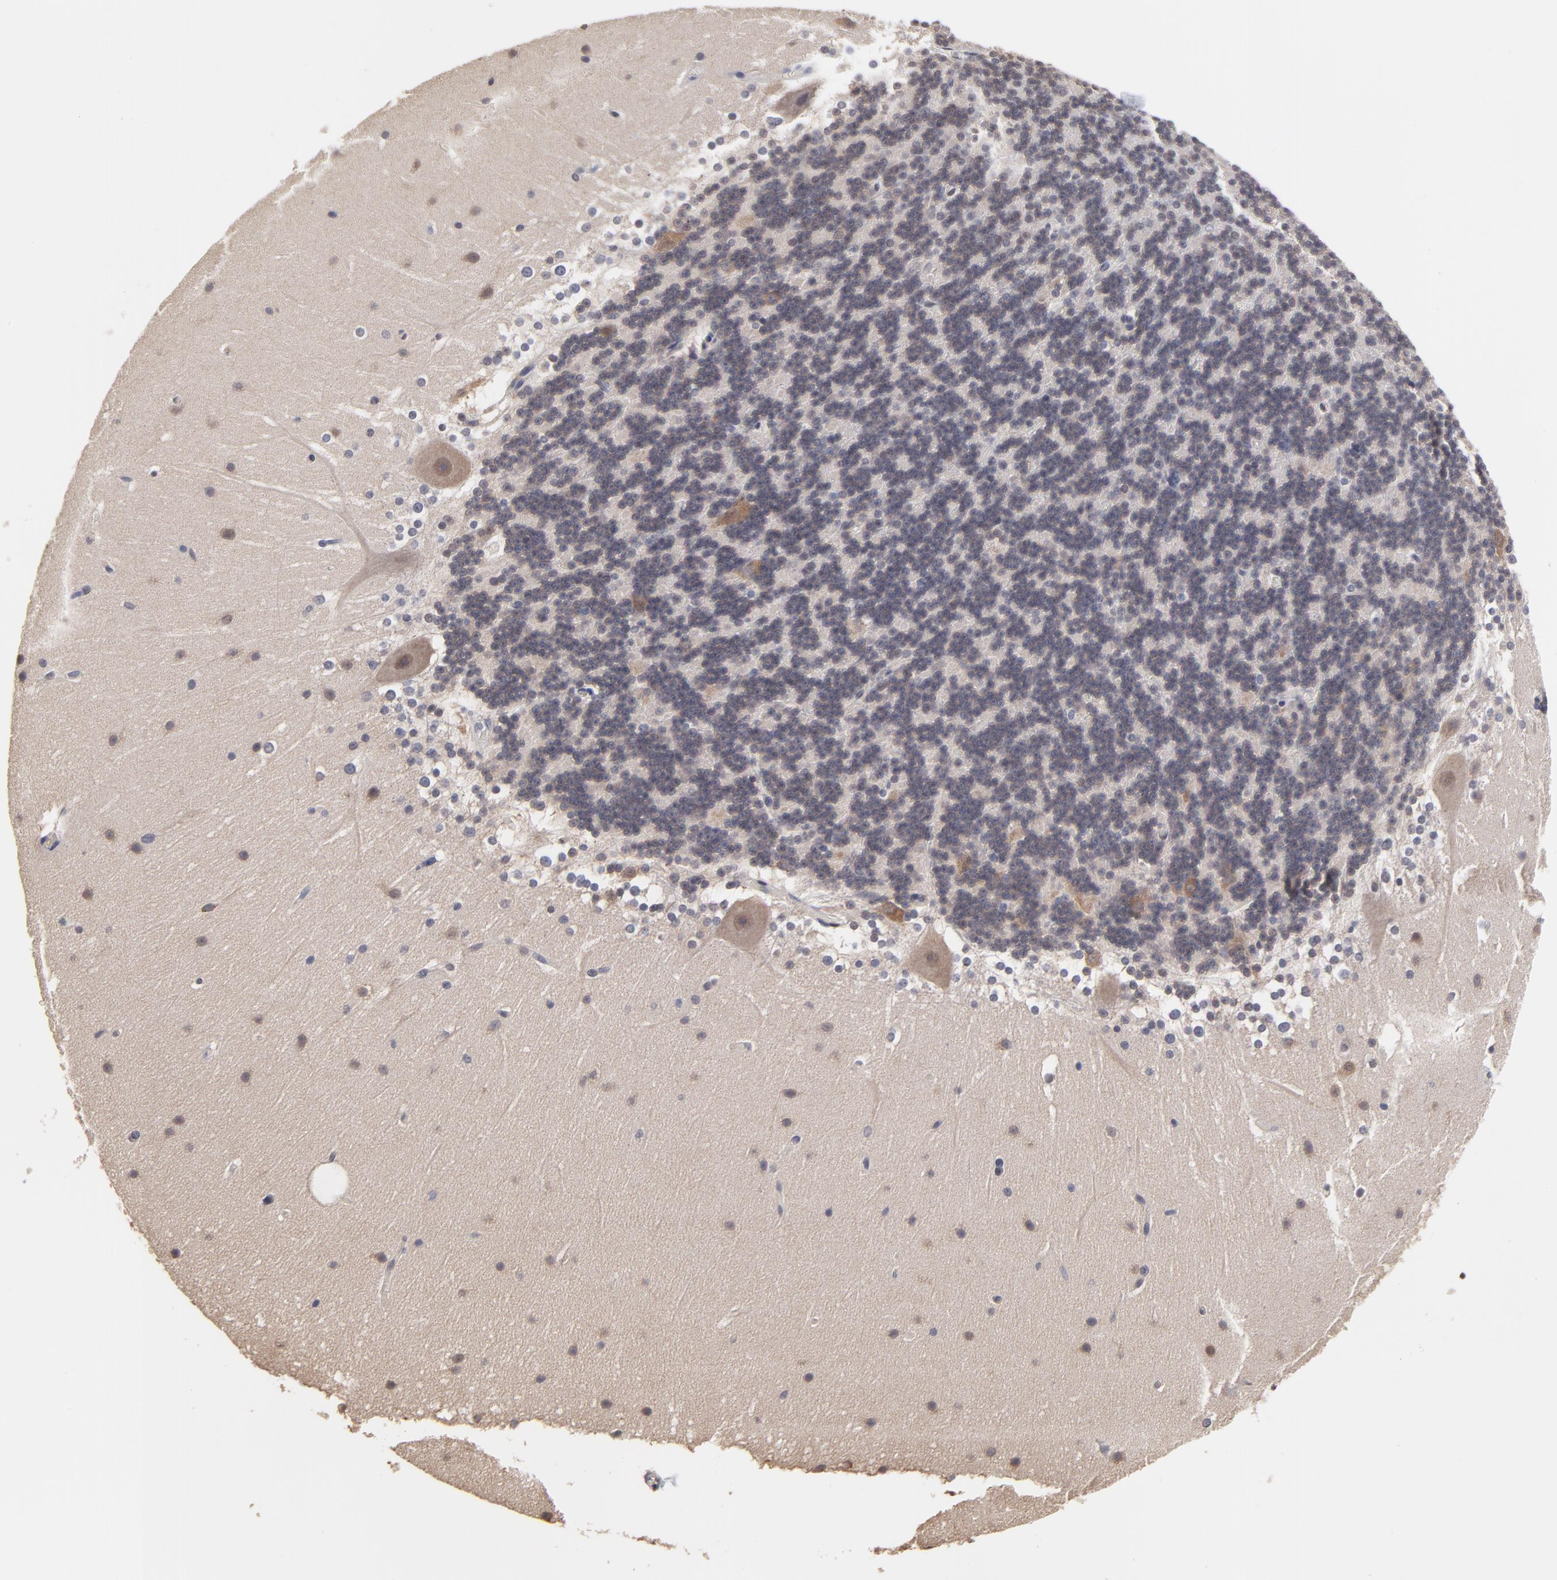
{"staining": {"intensity": "weak", "quantity": "25%-75%", "location": "cytoplasmic/membranous"}, "tissue": "cerebellum", "cell_type": "Cells in granular layer", "image_type": "normal", "snomed": [{"axis": "morphology", "description": "Normal tissue, NOS"}, {"axis": "topography", "description": "Cerebellum"}], "caption": "Protein expression analysis of benign cerebellum reveals weak cytoplasmic/membranous staining in about 25%-75% of cells in granular layer.", "gene": "CCT2", "patient": {"sex": "female", "age": 19}}